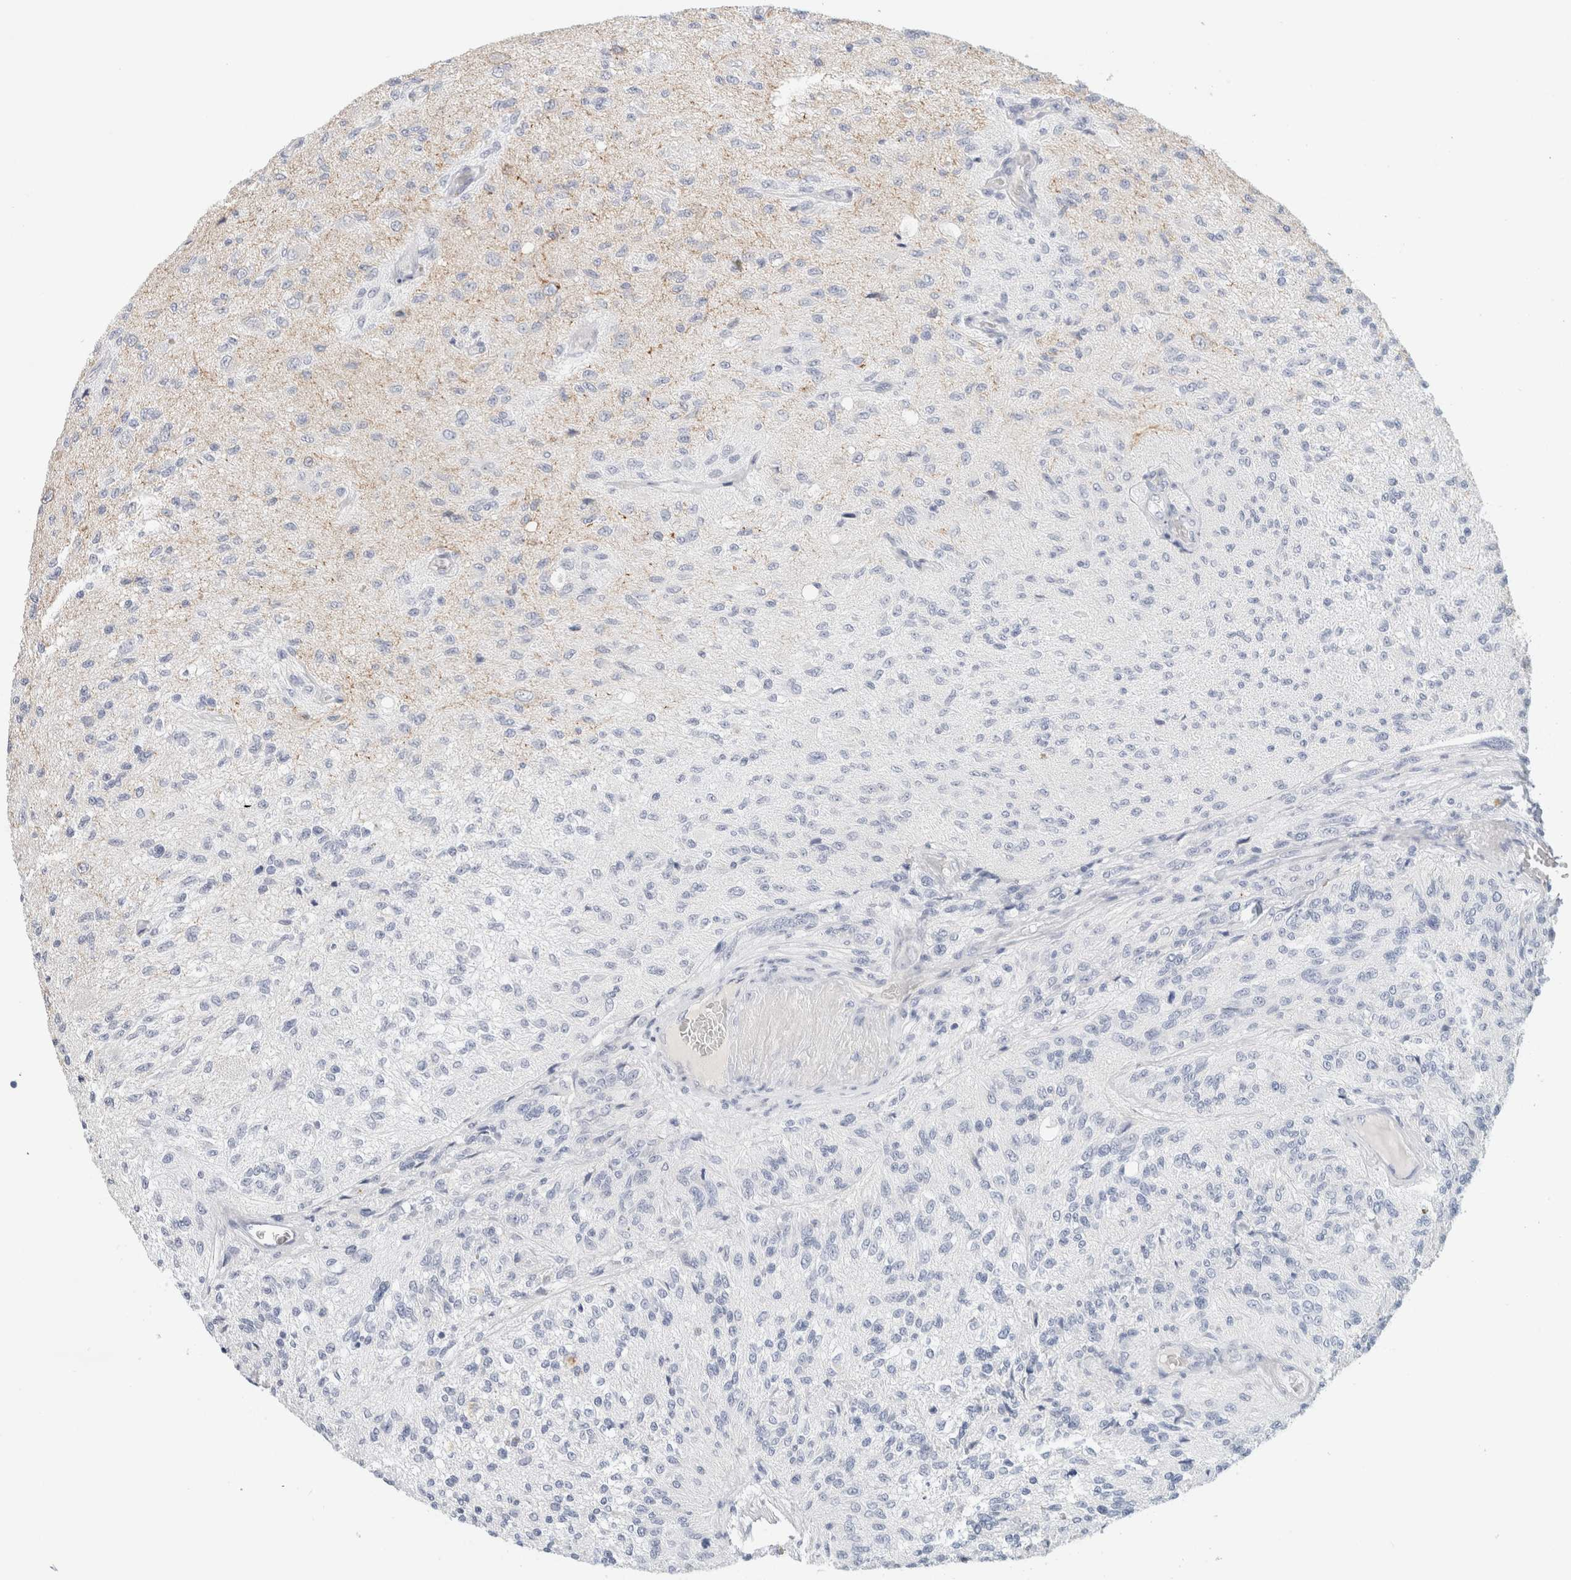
{"staining": {"intensity": "negative", "quantity": "none", "location": "none"}, "tissue": "glioma", "cell_type": "Tumor cells", "image_type": "cancer", "snomed": [{"axis": "morphology", "description": "Normal tissue, NOS"}, {"axis": "morphology", "description": "Glioma, malignant, High grade"}, {"axis": "topography", "description": "Cerebral cortex"}], "caption": "Image shows no protein staining in tumor cells of glioma tissue.", "gene": "HEXD", "patient": {"sex": "male", "age": 77}}